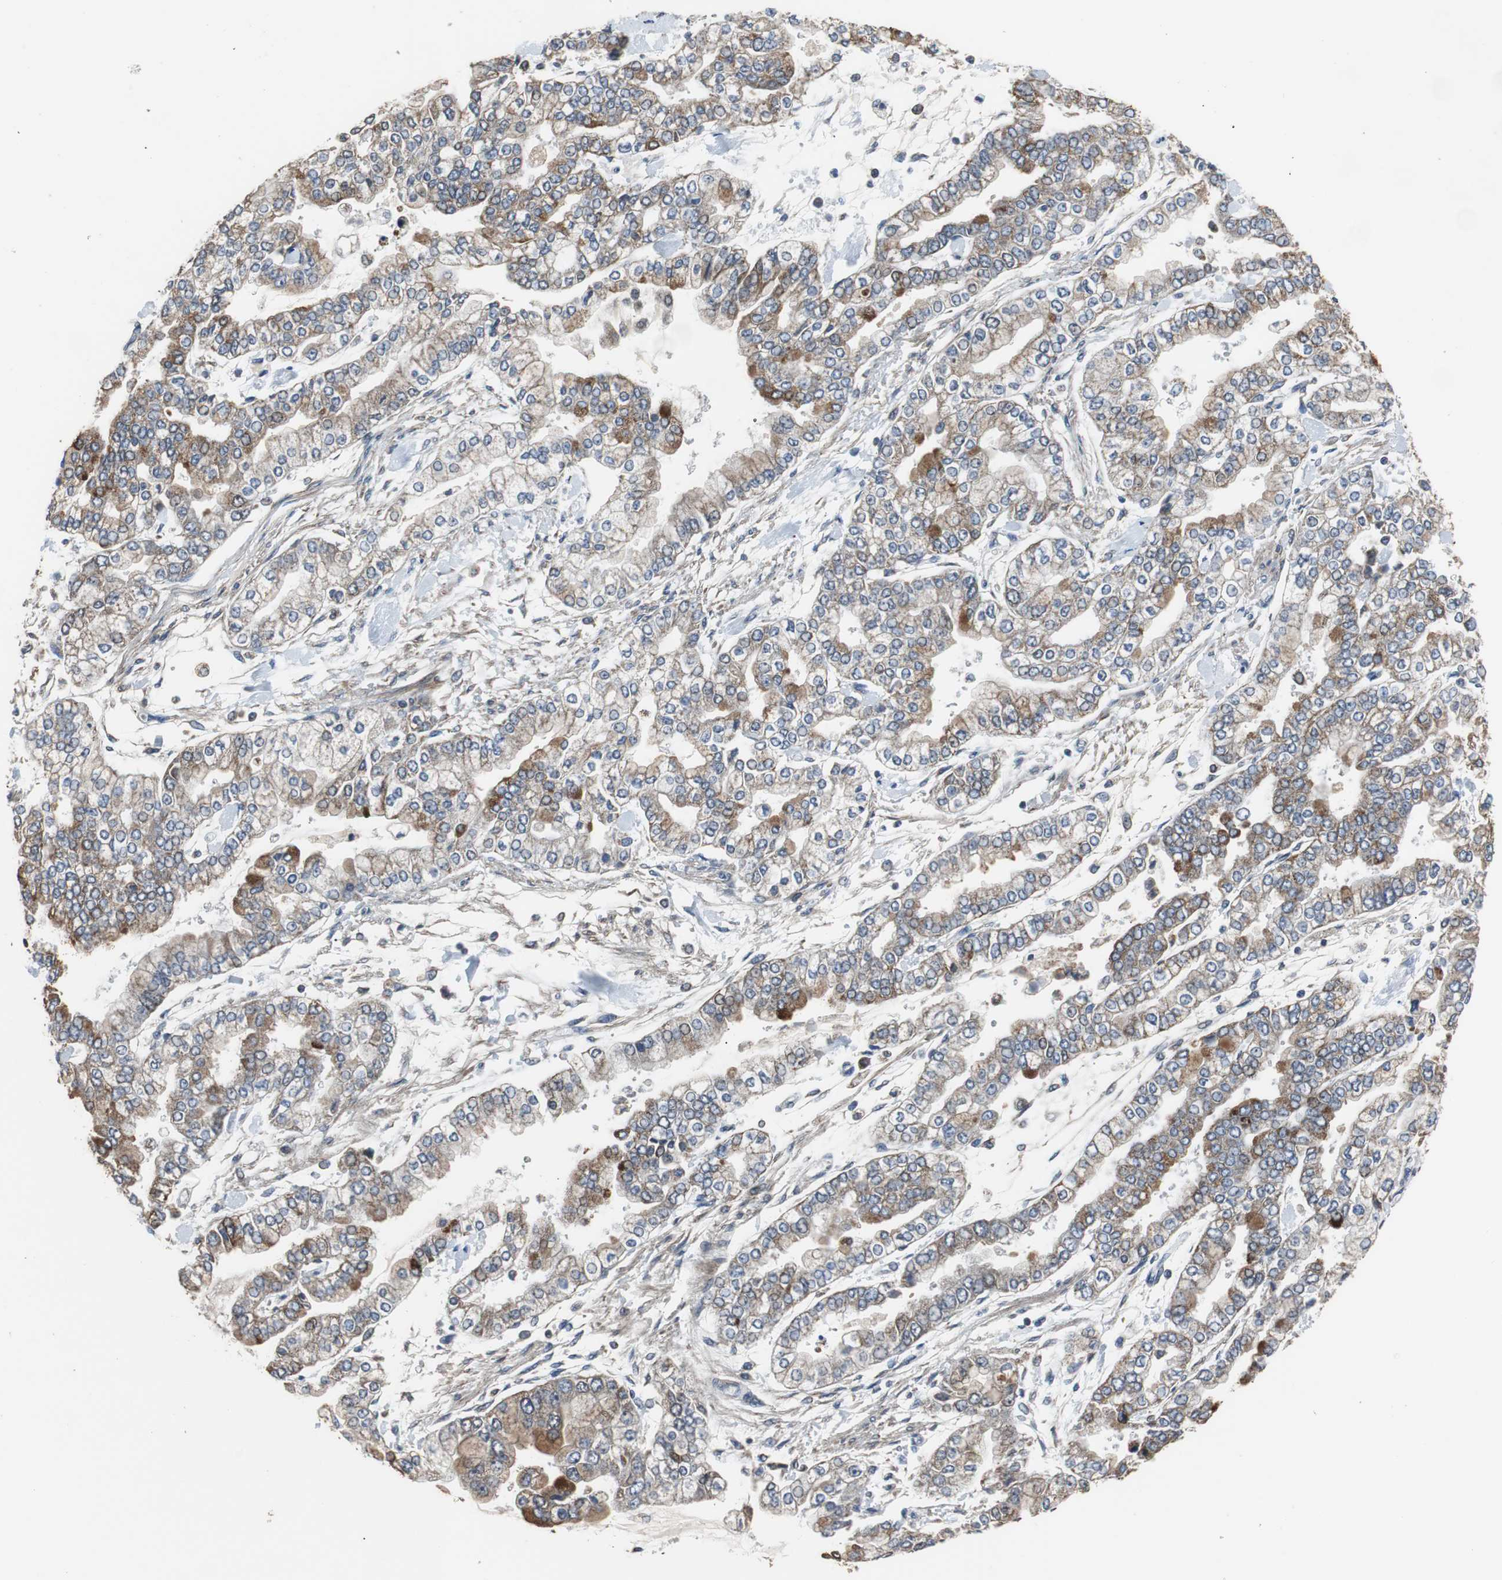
{"staining": {"intensity": "moderate", "quantity": "25%-75%", "location": "cytoplasmic/membranous"}, "tissue": "stomach cancer", "cell_type": "Tumor cells", "image_type": "cancer", "snomed": [{"axis": "morphology", "description": "Normal tissue, NOS"}, {"axis": "morphology", "description": "Adenocarcinoma, NOS"}, {"axis": "topography", "description": "Stomach, upper"}, {"axis": "topography", "description": "Stomach"}], "caption": "The histopathology image exhibits immunohistochemical staining of stomach adenocarcinoma. There is moderate cytoplasmic/membranous staining is identified in about 25%-75% of tumor cells.", "gene": "HMGCL", "patient": {"sex": "male", "age": 76}}